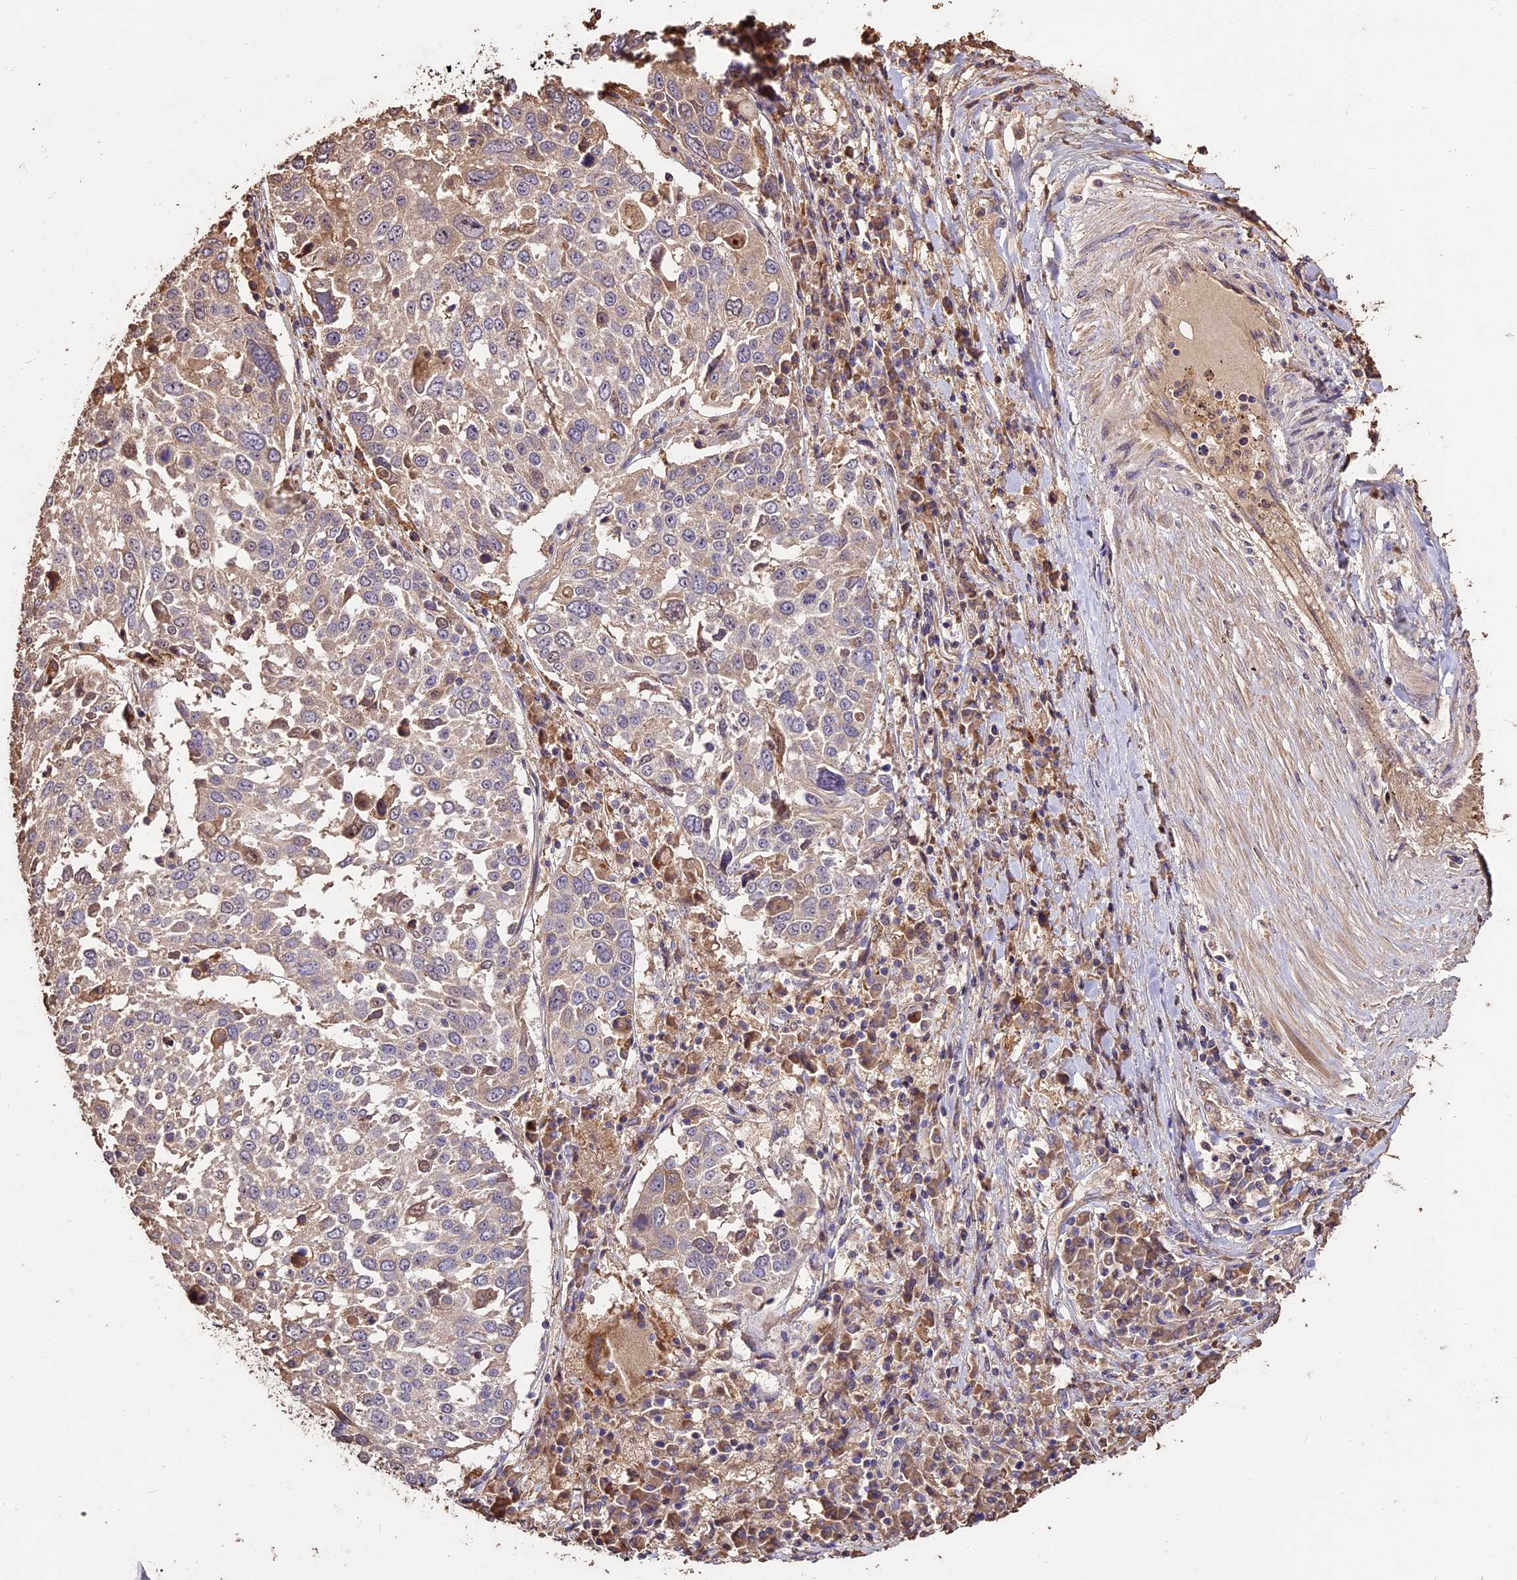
{"staining": {"intensity": "weak", "quantity": ">75%", "location": "cytoplasmic/membranous"}, "tissue": "lung cancer", "cell_type": "Tumor cells", "image_type": "cancer", "snomed": [{"axis": "morphology", "description": "Squamous cell carcinoma, NOS"}, {"axis": "topography", "description": "Lung"}], "caption": "DAB immunohistochemical staining of human lung squamous cell carcinoma demonstrates weak cytoplasmic/membranous protein staining in about >75% of tumor cells.", "gene": "CRLF1", "patient": {"sex": "male", "age": 65}}